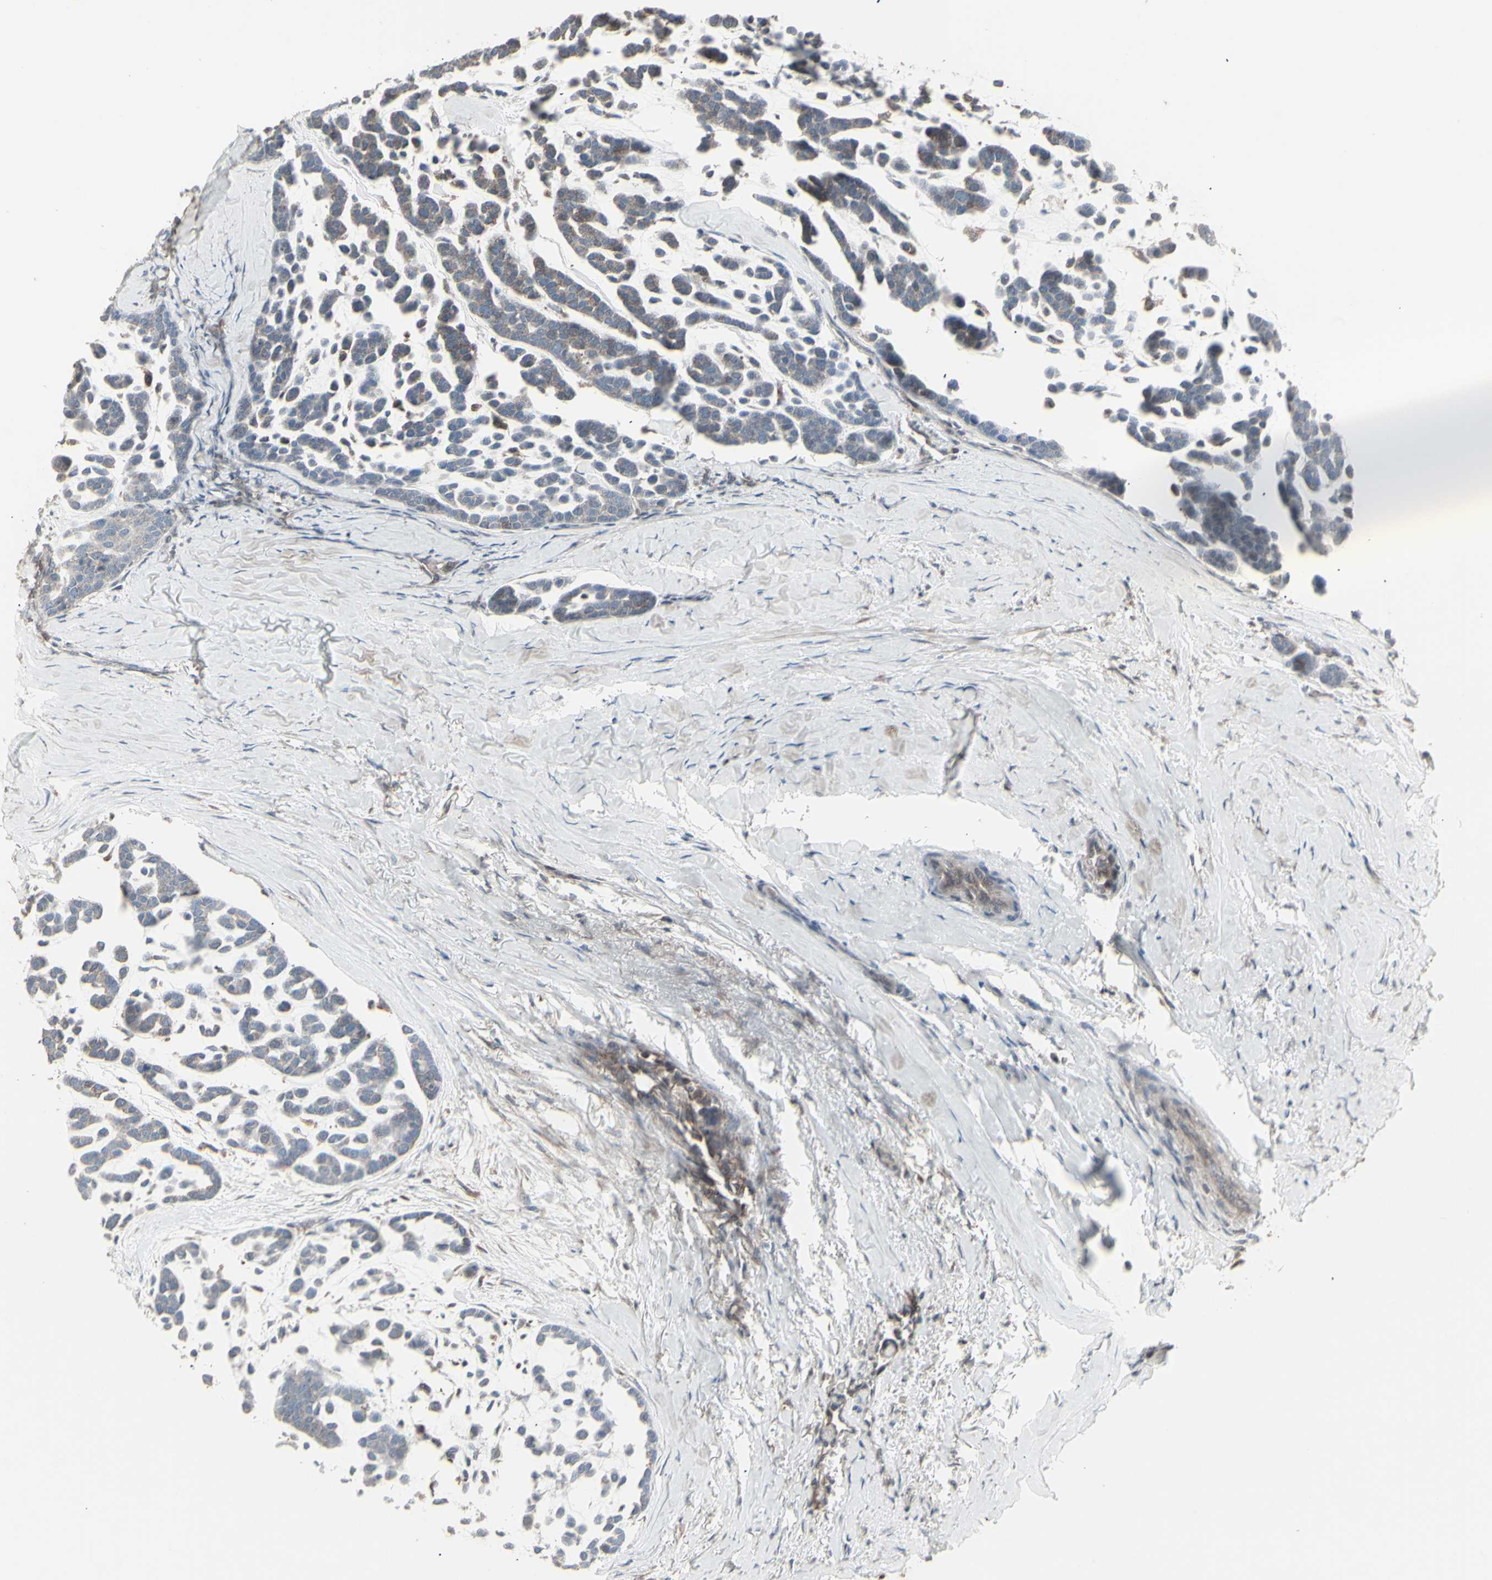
{"staining": {"intensity": "moderate", "quantity": ">75%", "location": "cytoplasmic/membranous"}, "tissue": "head and neck cancer", "cell_type": "Tumor cells", "image_type": "cancer", "snomed": [{"axis": "morphology", "description": "Adenocarcinoma, NOS"}, {"axis": "morphology", "description": "Adenoma, NOS"}, {"axis": "topography", "description": "Head-Neck"}], "caption": "This micrograph reveals IHC staining of human adenocarcinoma (head and neck), with medium moderate cytoplasmic/membranous staining in approximately >75% of tumor cells.", "gene": "RNASEL", "patient": {"sex": "female", "age": 55}}